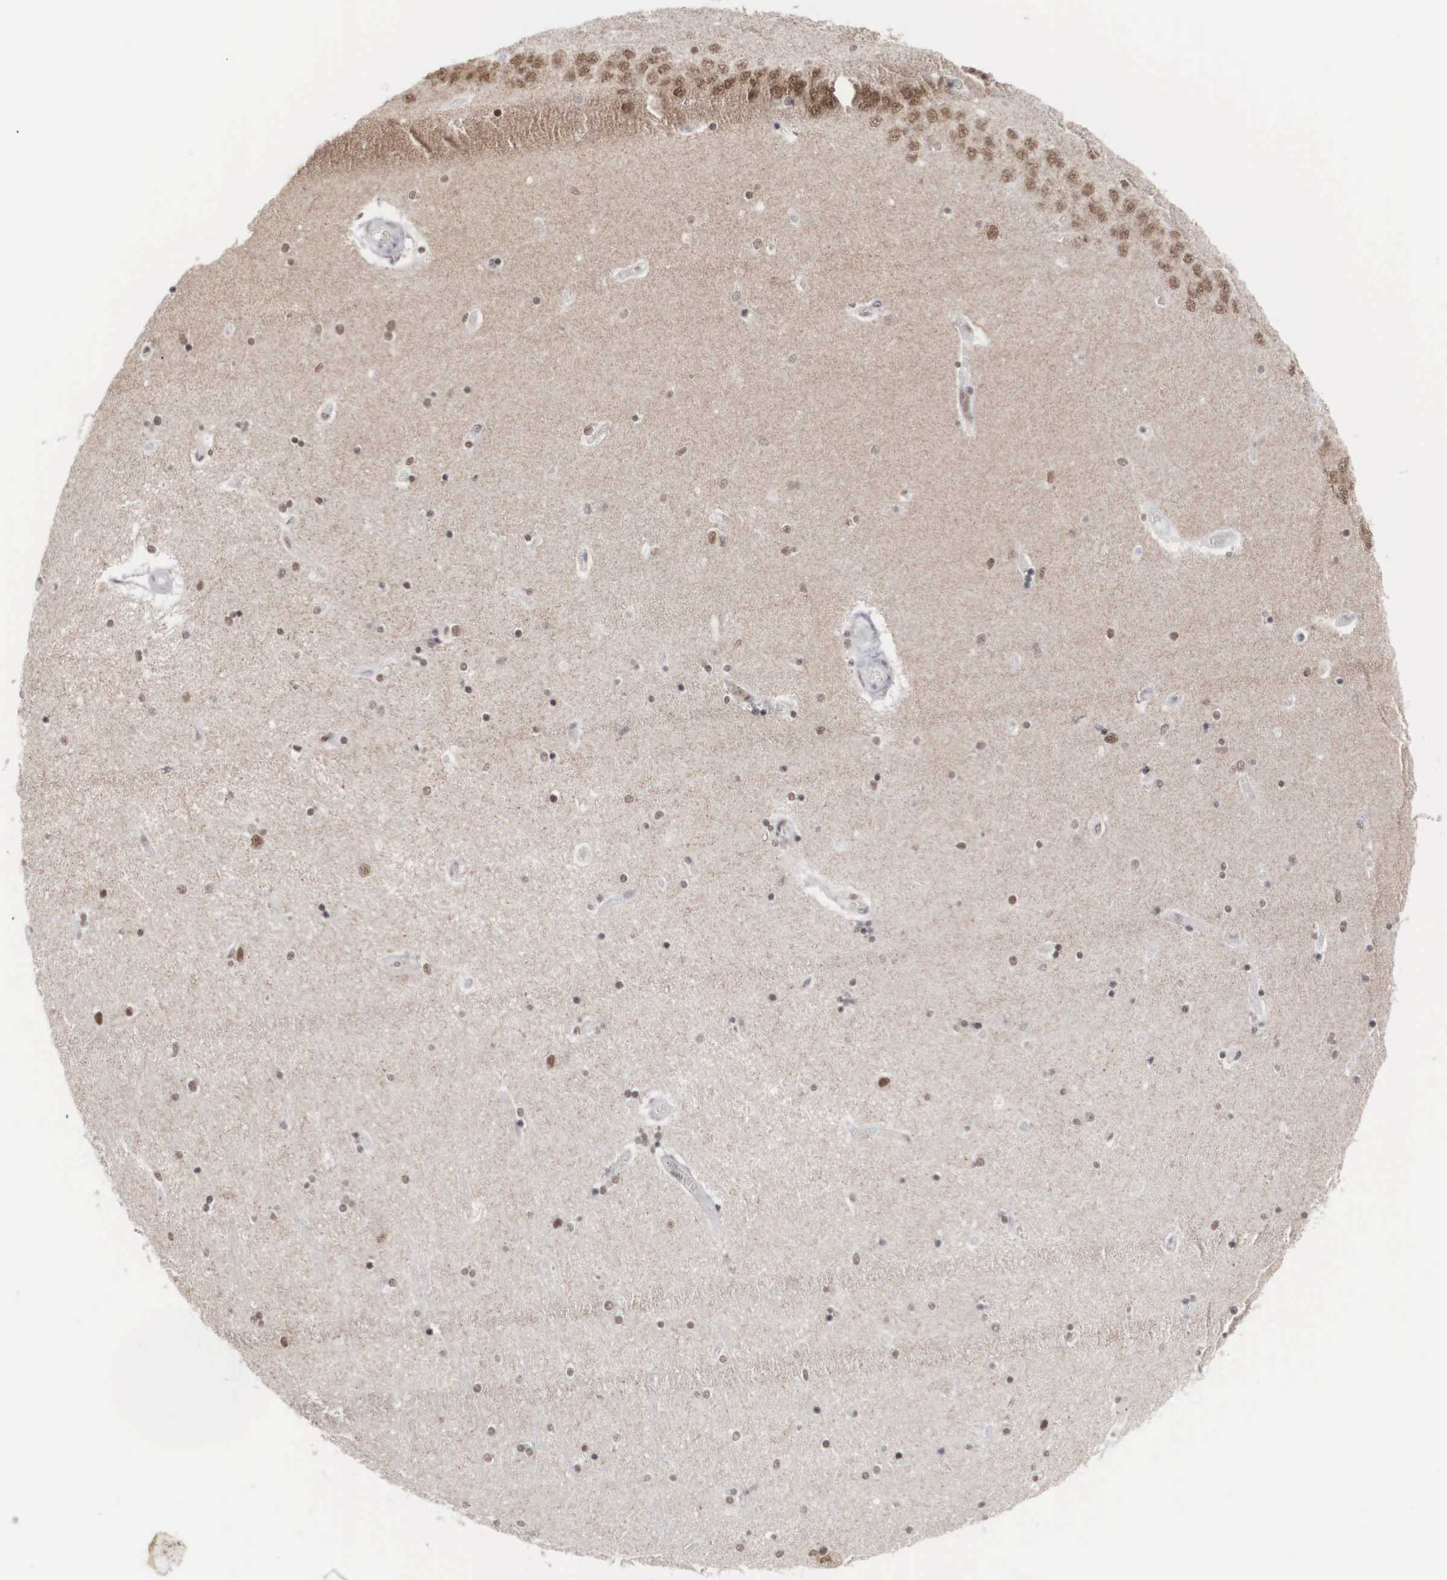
{"staining": {"intensity": "weak", "quantity": "25%-75%", "location": "nuclear"}, "tissue": "hippocampus", "cell_type": "Glial cells", "image_type": "normal", "snomed": [{"axis": "morphology", "description": "Normal tissue, NOS"}, {"axis": "topography", "description": "Hippocampus"}], "caption": "Immunohistochemical staining of benign human hippocampus exhibits low levels of weak nuclear staining in approximately 25%-75% of glial cells.", "gene": "AUTS2", "patient": {"sex": "female", "age": 54}}